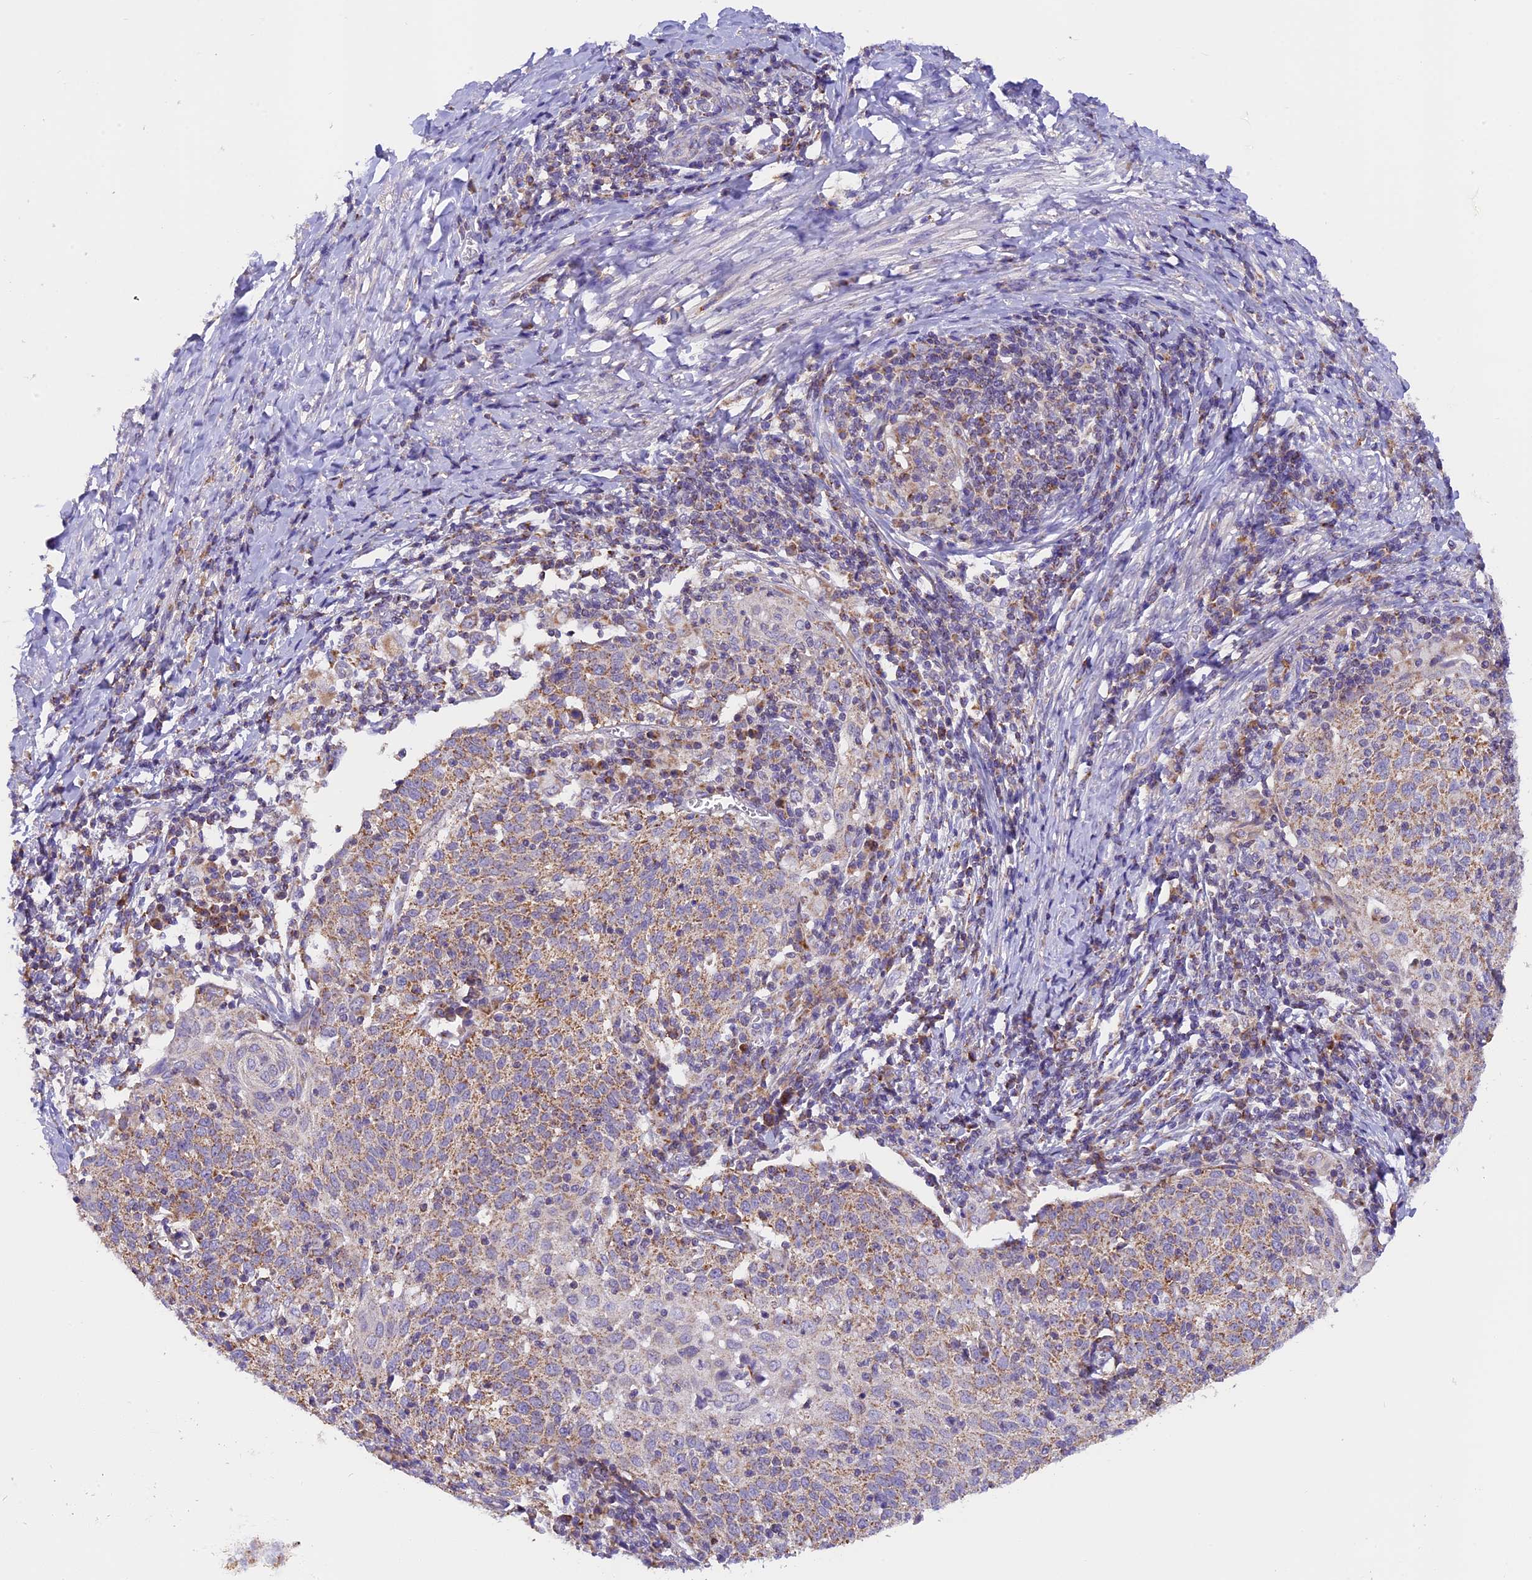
{"staining": {"intensity": "weak", "quantity": ">75%", "location": "cytoplasmic/membranous"}, "tissue": "cervical cancer", "cell_type": "Tumor cells", "image_type": "cancer", "snomed": [{"axis": "morphology", "description": "Squamous cell carcinoma, NOS"}, {"axis": "topography", "description": "Cervix"}], "caption": "Immunohistochemistry (IHC) of human cervical squamous cell carcinoma demonstrates low levels of weak cytoplasmic/membranous staining in approximately >75% of tumor cells.", "gene": "MGME1", "patient": {"sex": "female", "age": 52}}